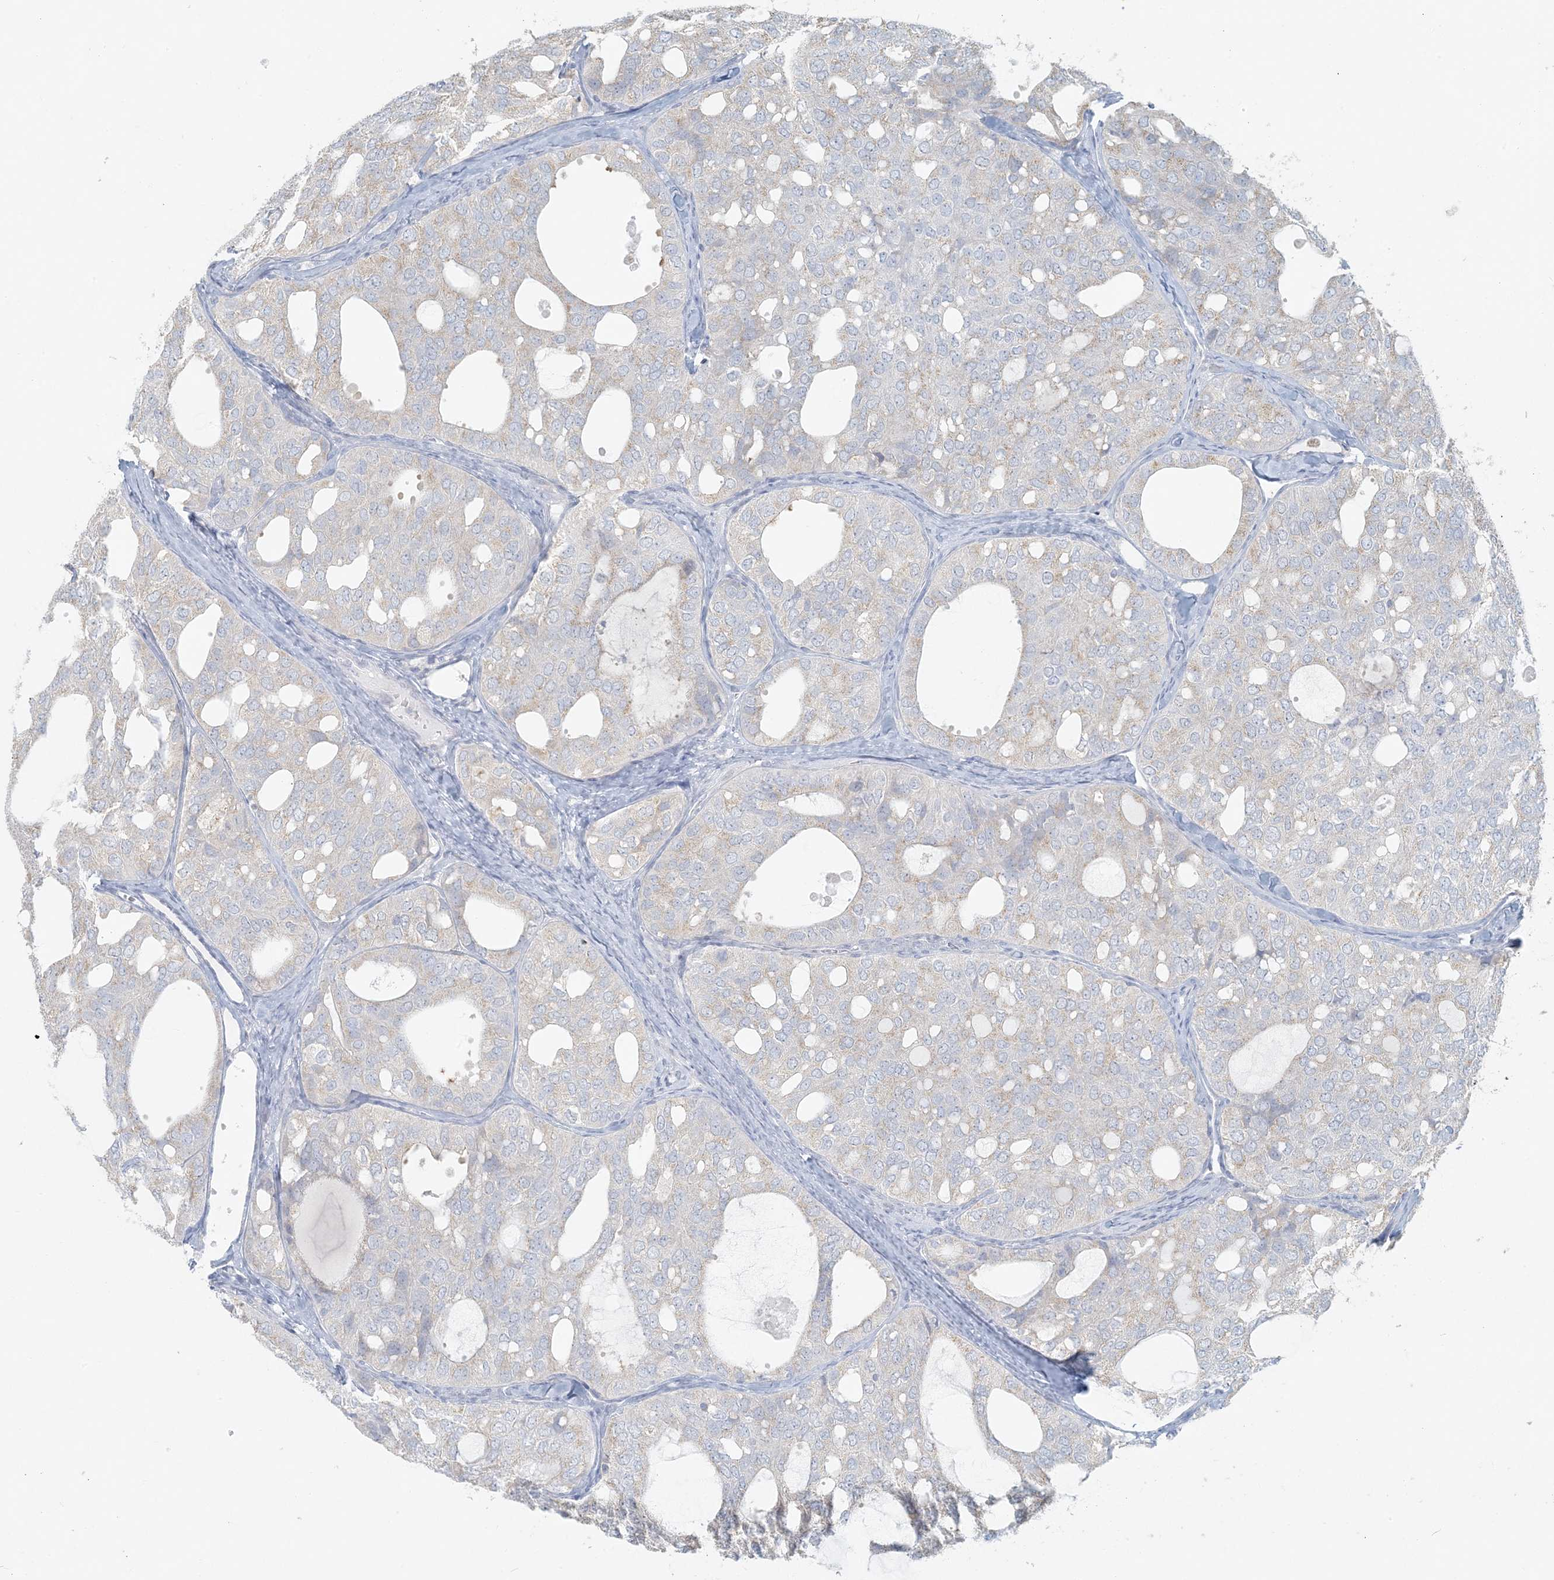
{"staining": {"intensity": "negative", "quantity": "none", "location": "none"}, "tissue": "thyroid cancer", "cell_type": "Tumor cells", "image_type": "cancer", "snomed": [{"axis": "morphology", "description": "Follicular adenoma carcinoma, NOS"}, {"axis": "topography", "description": "Thyroid gland"}], "caption": "This micrograph is of thyroid cancer stained with IHC to label a protein in brown with the nuclei are counter-stained blue. There is no expression in tumor cells.", "gene": "HACL1", "patient": {"sex": "male", "age": 75}}